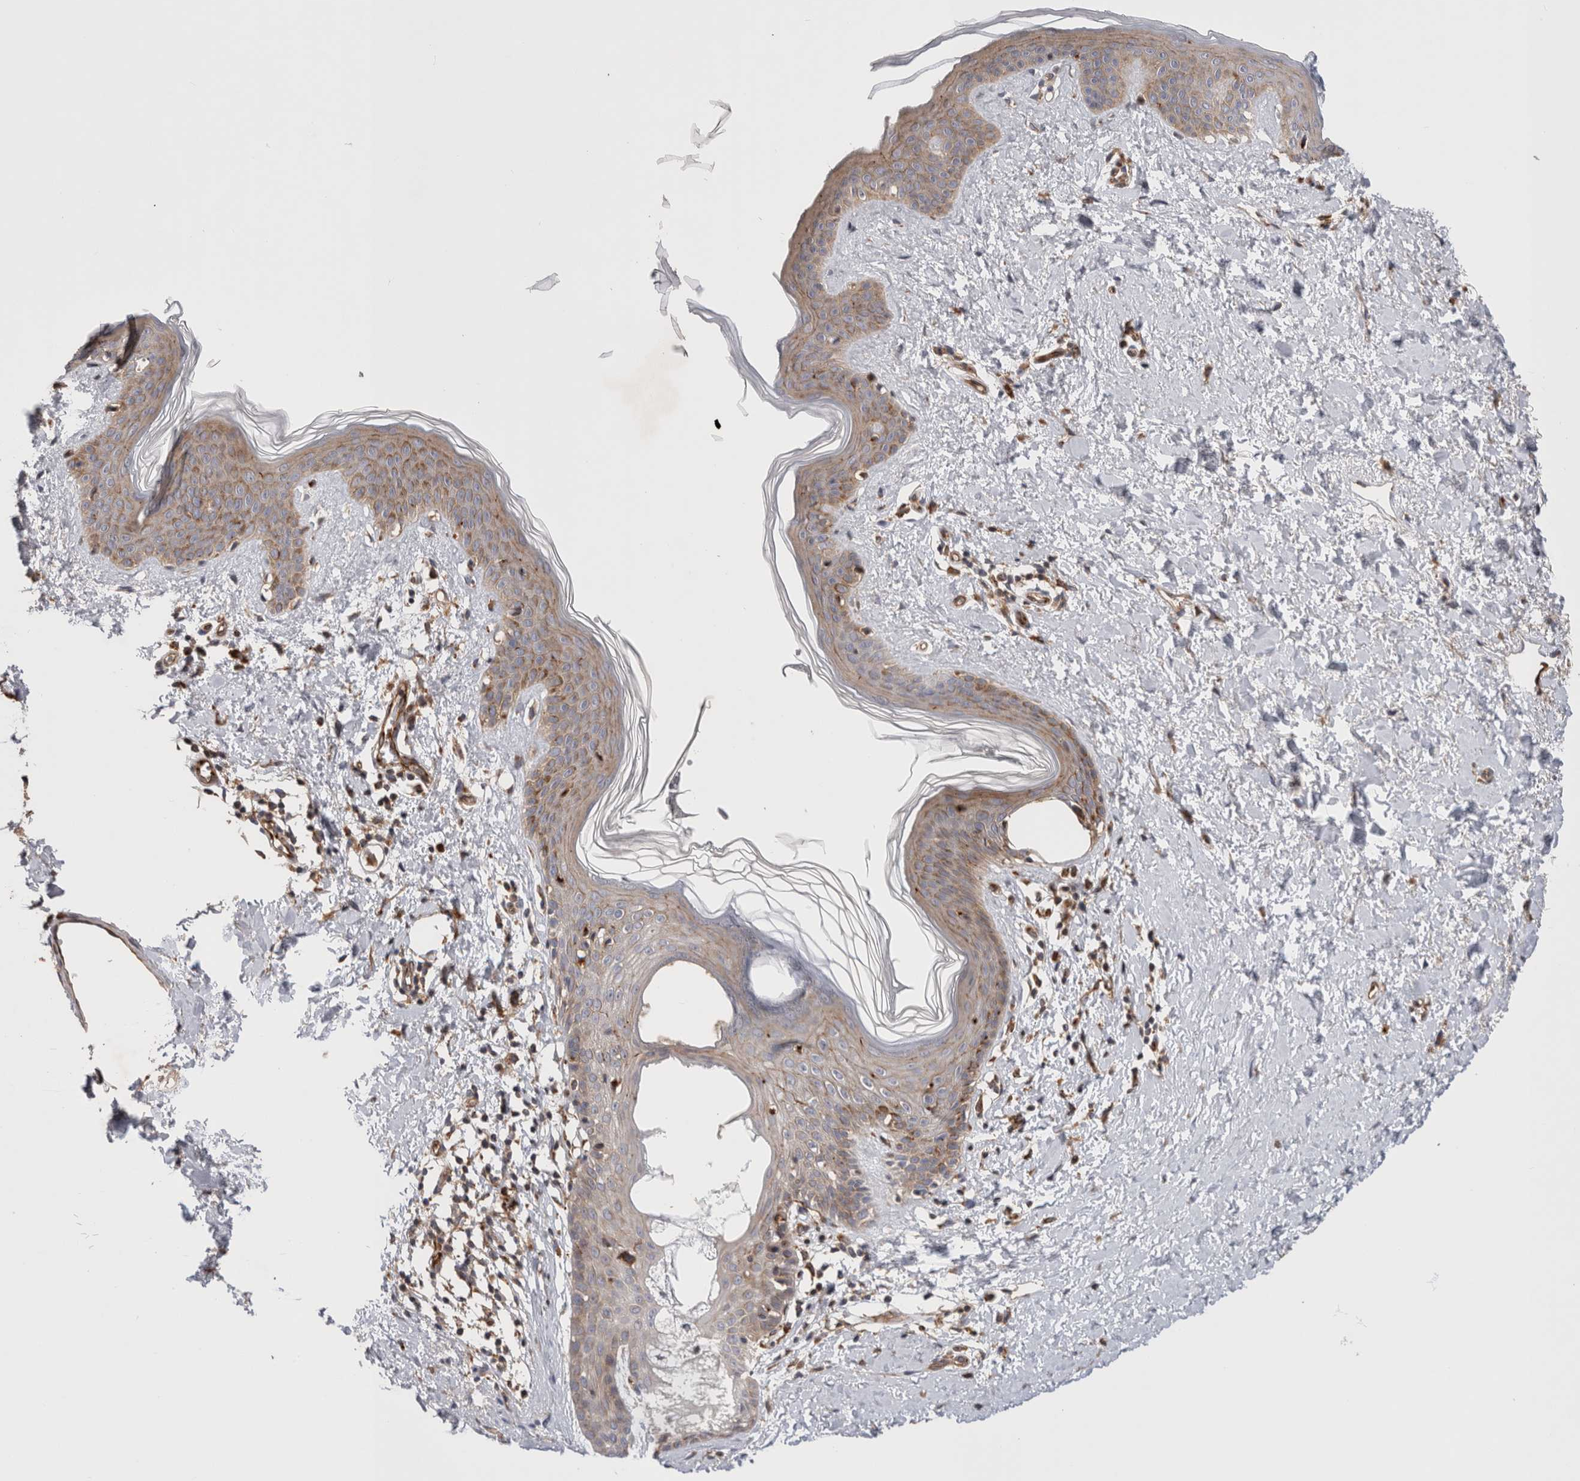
{"staining": {"intensity": "moderate", "quantity": "25%-75%", "location": "cytoplasmic/membranous"}, "tissue": "skin", "cell_type": "Fibroblasts", "image_type": "normal", "snomed": [{"axis": "morphology", "description": "Normal tissue, NOS"}, {"axis": "topography", "description": "Skin"}], "caption": "Protein staining displays moderate cytoplasmic/membranous staining in approximately 25%-75% of fibroblasts in benign skin.", "gene": "BNIP2", "patient": {"sex": "female", "age": 46}}